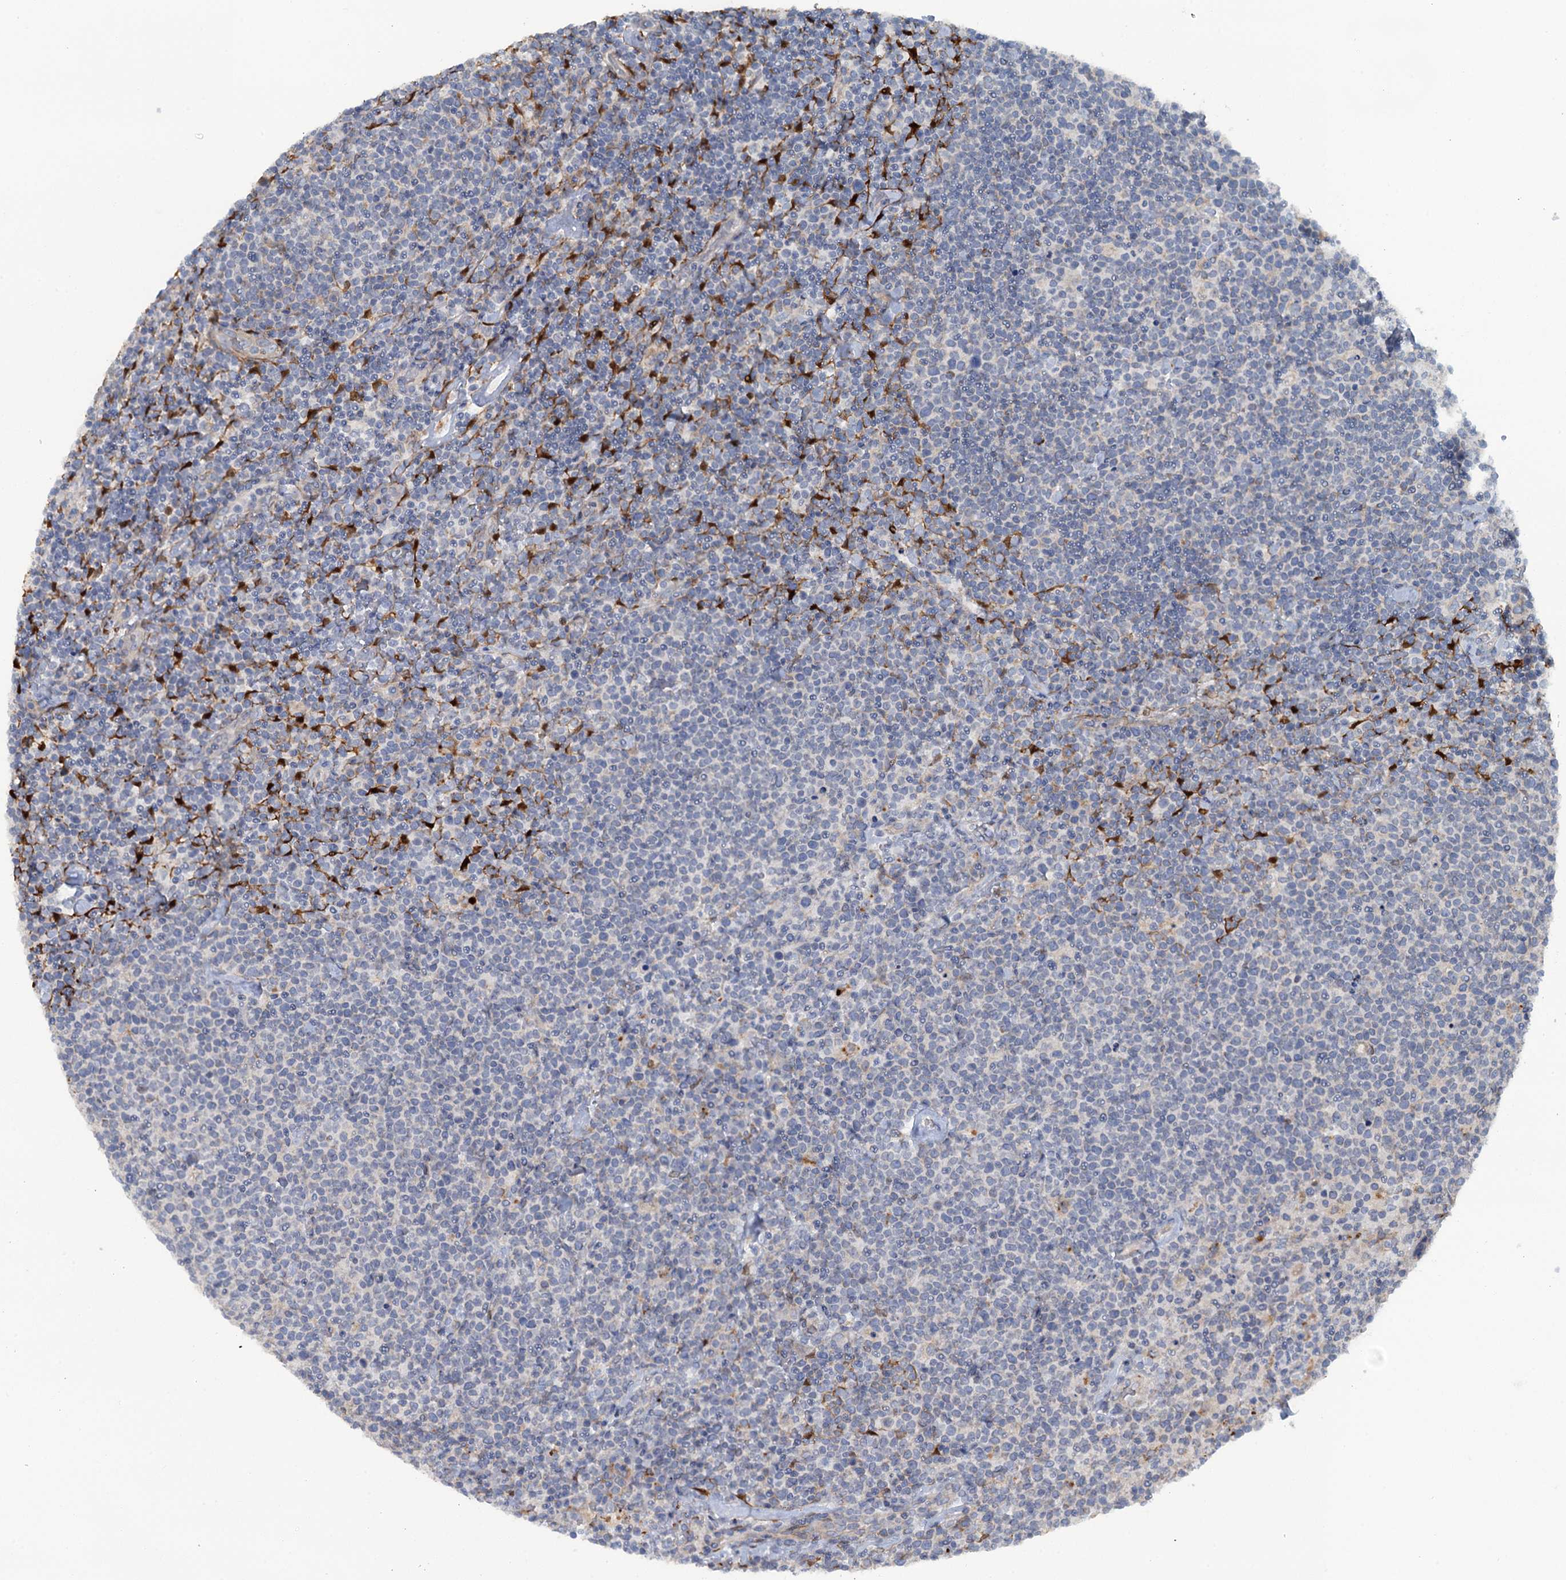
{"staining": {"intensity": "negative", "quantity": "none", "location": "none"}, "tissue": "lymphoma", "cell_type": "Tumor cells", "image_type": "cancer", "snomed": [{"axis": "morphology", "description": "Malignant lymphoma, non-Hodgkin's type, High grade"}, {"axis": "topography", "description": "Lymph node"}], "caption": "An IHC micrograph of malignant lymphoma, non-Hodgkin's type (high-grade) is shown. There is no staining in tumor cells of malignant lymphoma, non-Hodgkin's type (high-grade).", "gene": "POGLUT3", "patient": {"sex": "male", "age": 61}}